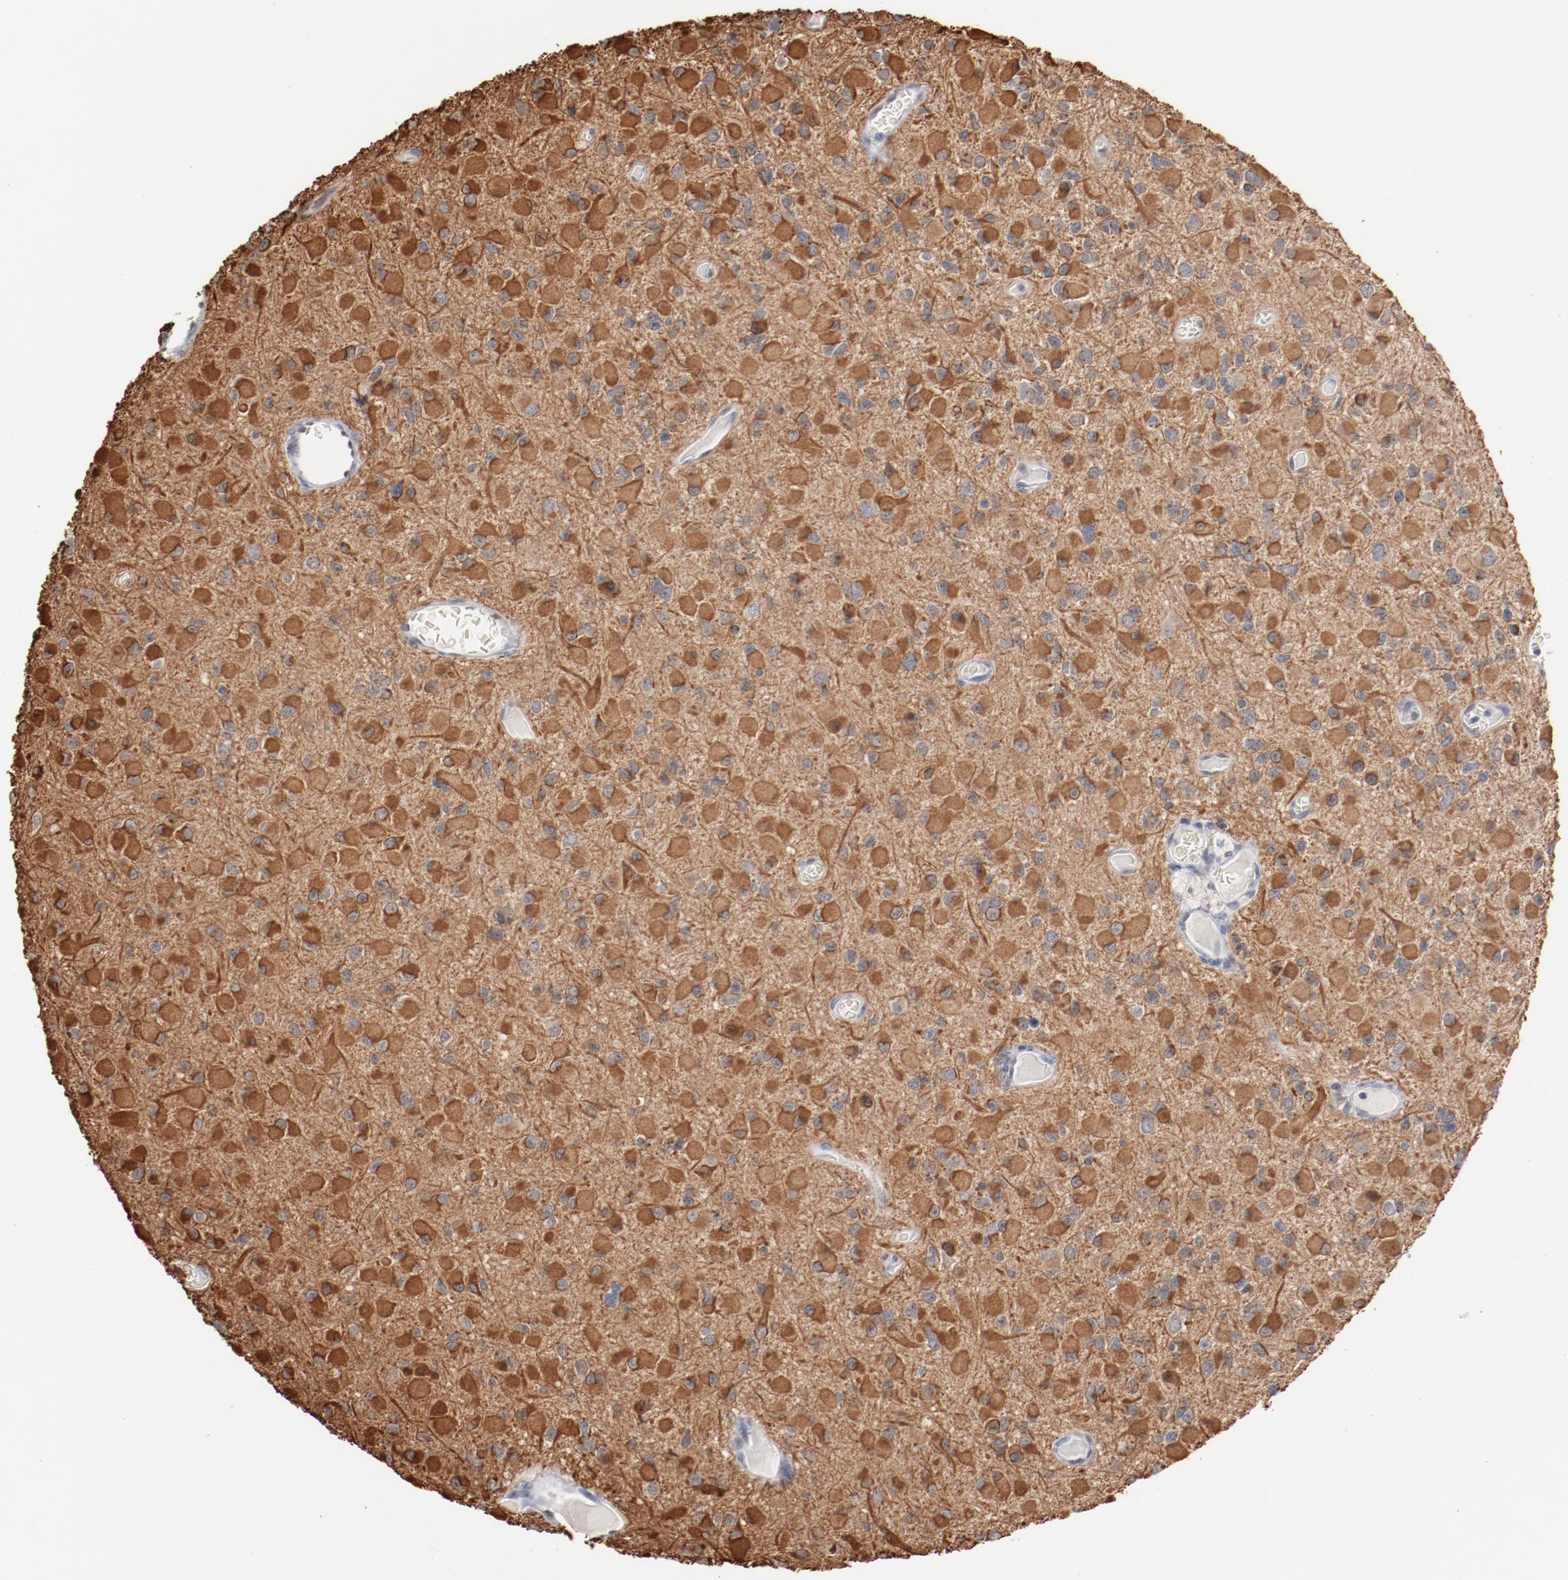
{"staining": {"intensity": "moderate", "quantity": ">75%", "location": "cytoplasmic/membranous"}, "tissue": "glioma", "cell_type": "Tumor cells", "image_type": "cancer", "snomed": [{"axis": "morphology", "description": "Glioma, malignant, Low grade"}, {"axis": "topography", "description": "Brain"}], "caption": "A histopathology image showing moderate cytoplasmic/membranous expression in about >75% of tumor cells in glioma, as visualized by brown immunohistochemical staining.", "gene": "ERICH1", "patient": {"sex": "male", "age": 42}}